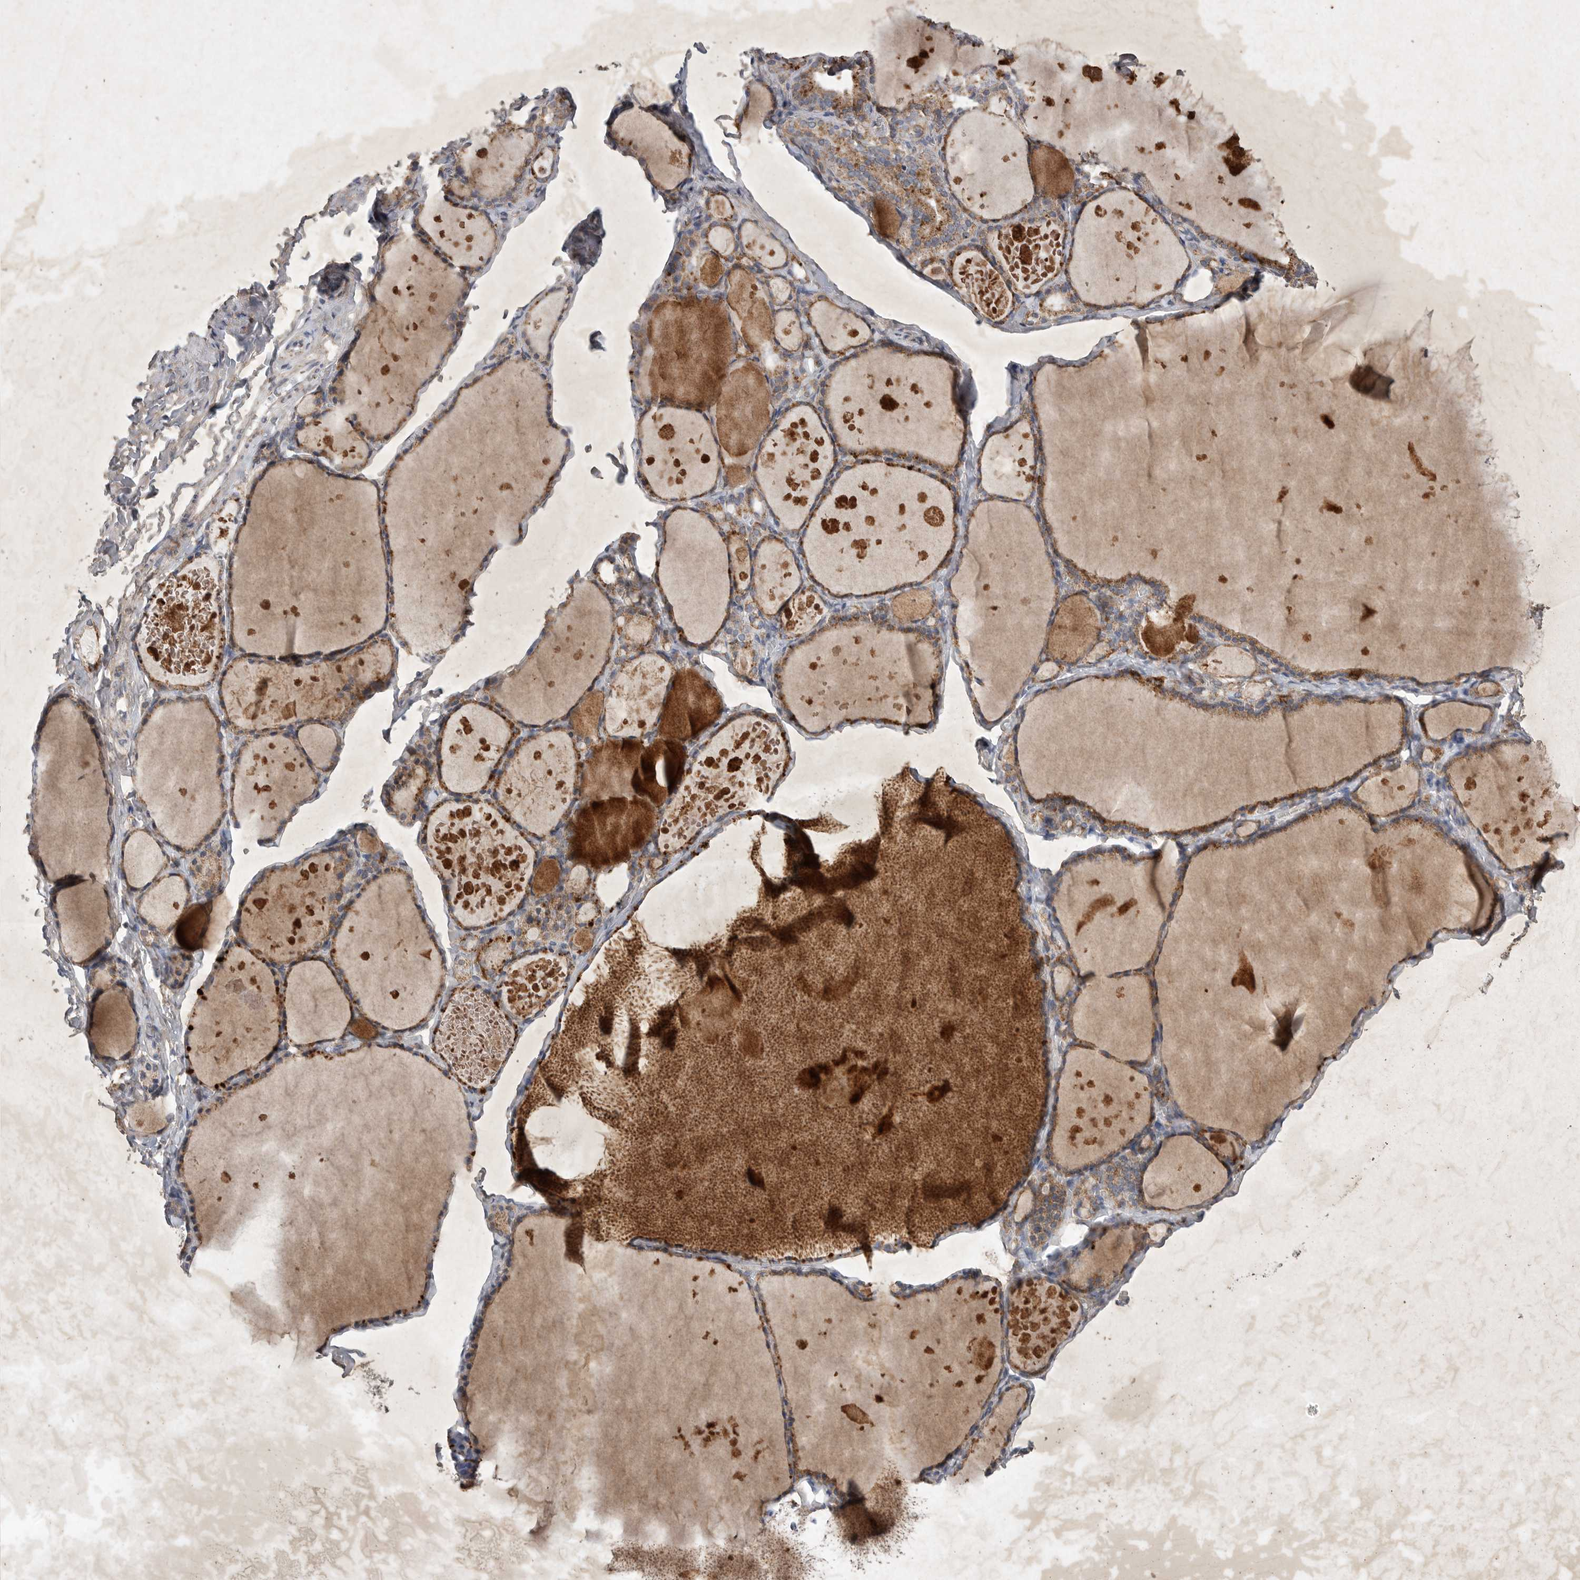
{"staining": {"intensity": "moderate", "quantity": ">75%", "location": "cytoplasmic/membranous"}, "tissue": "thyroid gland", "cell_type": "Glandular cells", "image_type": "normal", "snomed": [{"axis": "morphology", "description": "Normal tissue, NOS"}, {"axis": "topography", "description": "Thyroid gland"}], "caption": "High-power microscopy captured an immunohistochemistry image of benign thyroid gland, revealing moderate cytoplasmic/membranous positivity in approximately >75% of glandular cells.", "gene": "DDR1", "patient": {"sex": "male", "age": 56}}